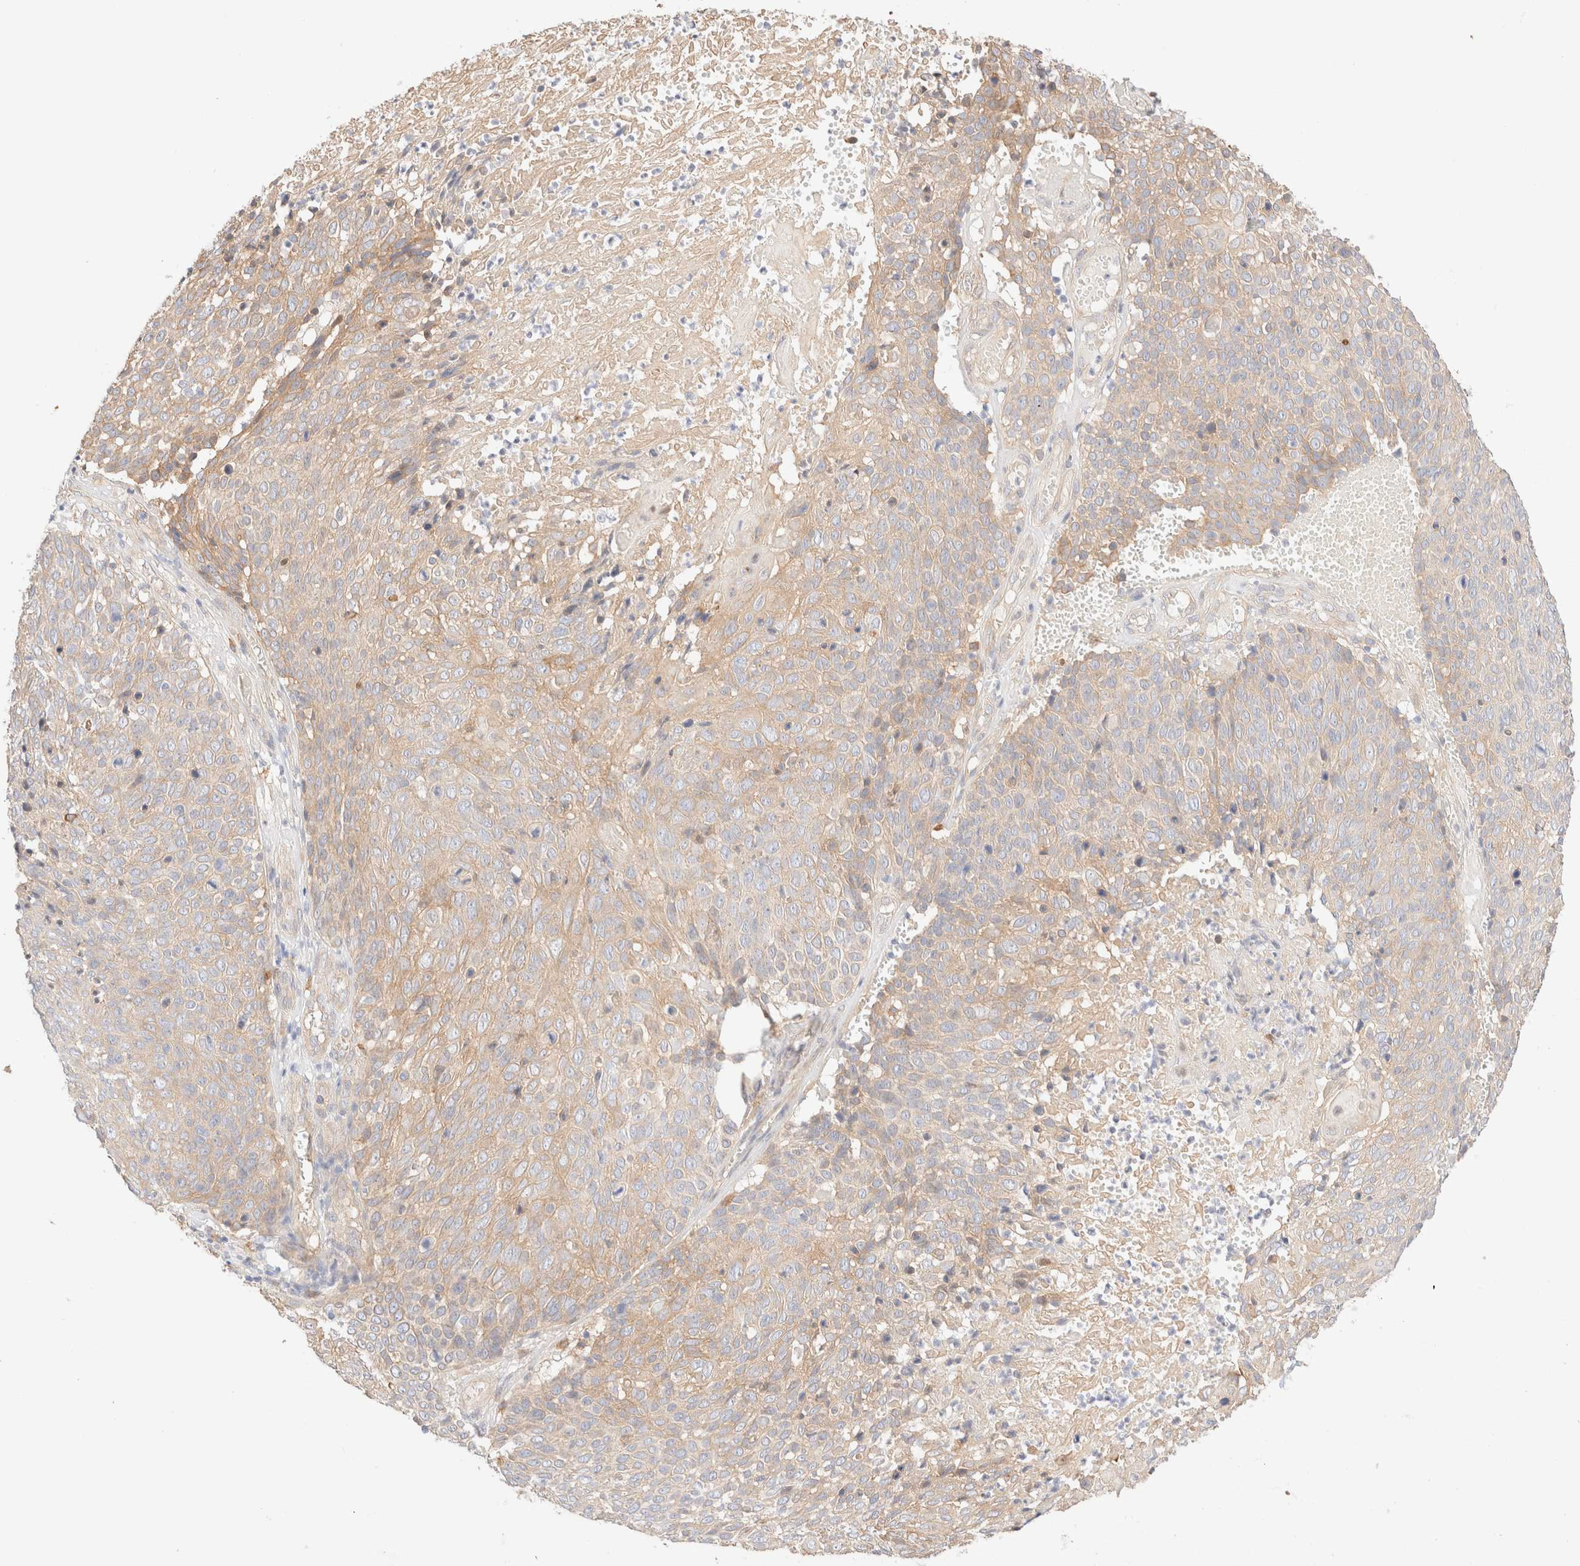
{"staining": {"intensity": "weak", "quantity": ">75%", "location": "cytoplasmic/membranous"}, "tissue": "cervical cancer", "cell_type": "Tumor cells", "image_type": "cancer", "snomed": [{"axis": "morphology", "description": "Squamous cell carcinoma, NOS"}, {"axis": "topography", "description": "Cervix"}], "caption": "The image exhibits a brown stain indicating the presence of a protein in the cytoplasmic/membranous of tumor cells in cervical cancer (squamous cell carcinoma).", "gene": "NIBAN2", "patient": {"sex": "female", "age": 74}}